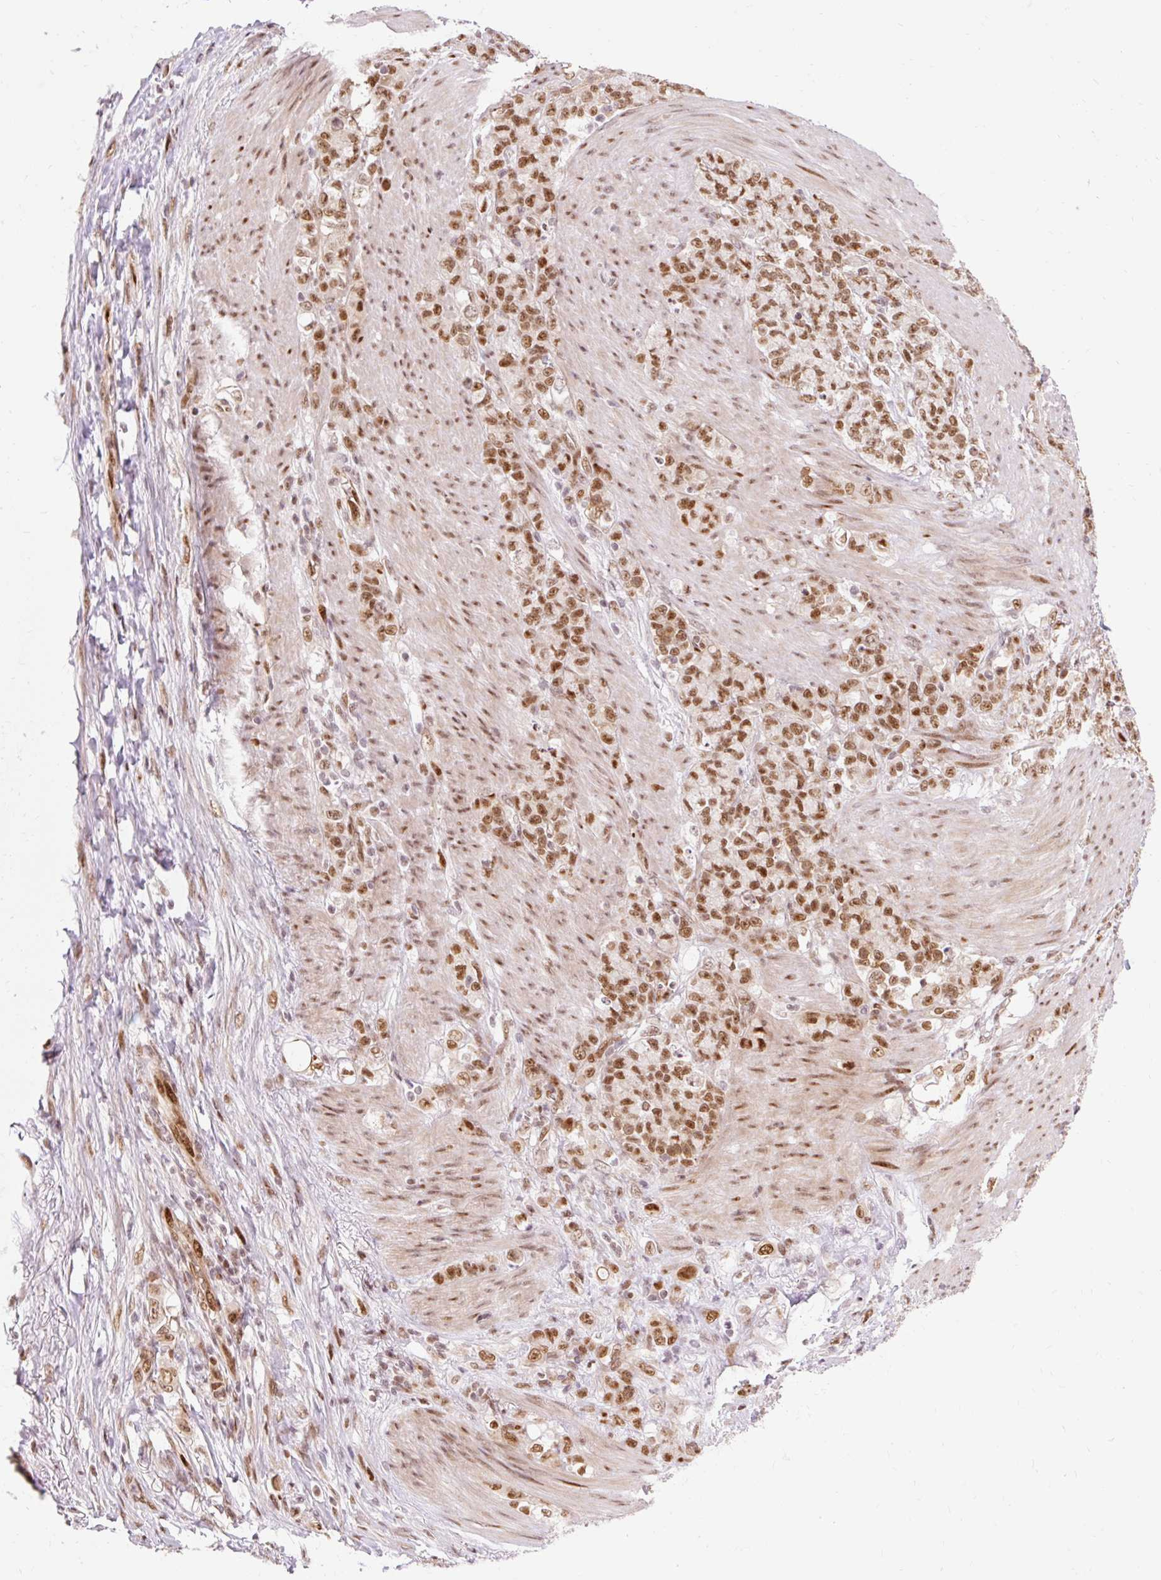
{"staining": {"intensity": "moderate", "quantity": ">75%", "location": "nuclear"}, "tissue": "stomach cancer", "cell_type": "Tumor cells", "image_type": "cancer", "snomed": [{"axis": "morphology", "description": "Adenocarcinoma, NOS"}, {"axis": "topography", "description": "Stomach"}], "caption": "An IHC photomicrograph of neoplastic tissue is shown. Protein staining in brown labels moderate nuclear positivity in stomach cancer (adenocarcinoma) within tumor cells.", "gene": "MECOM", "patient": {"sex": "female", "age": 79}}